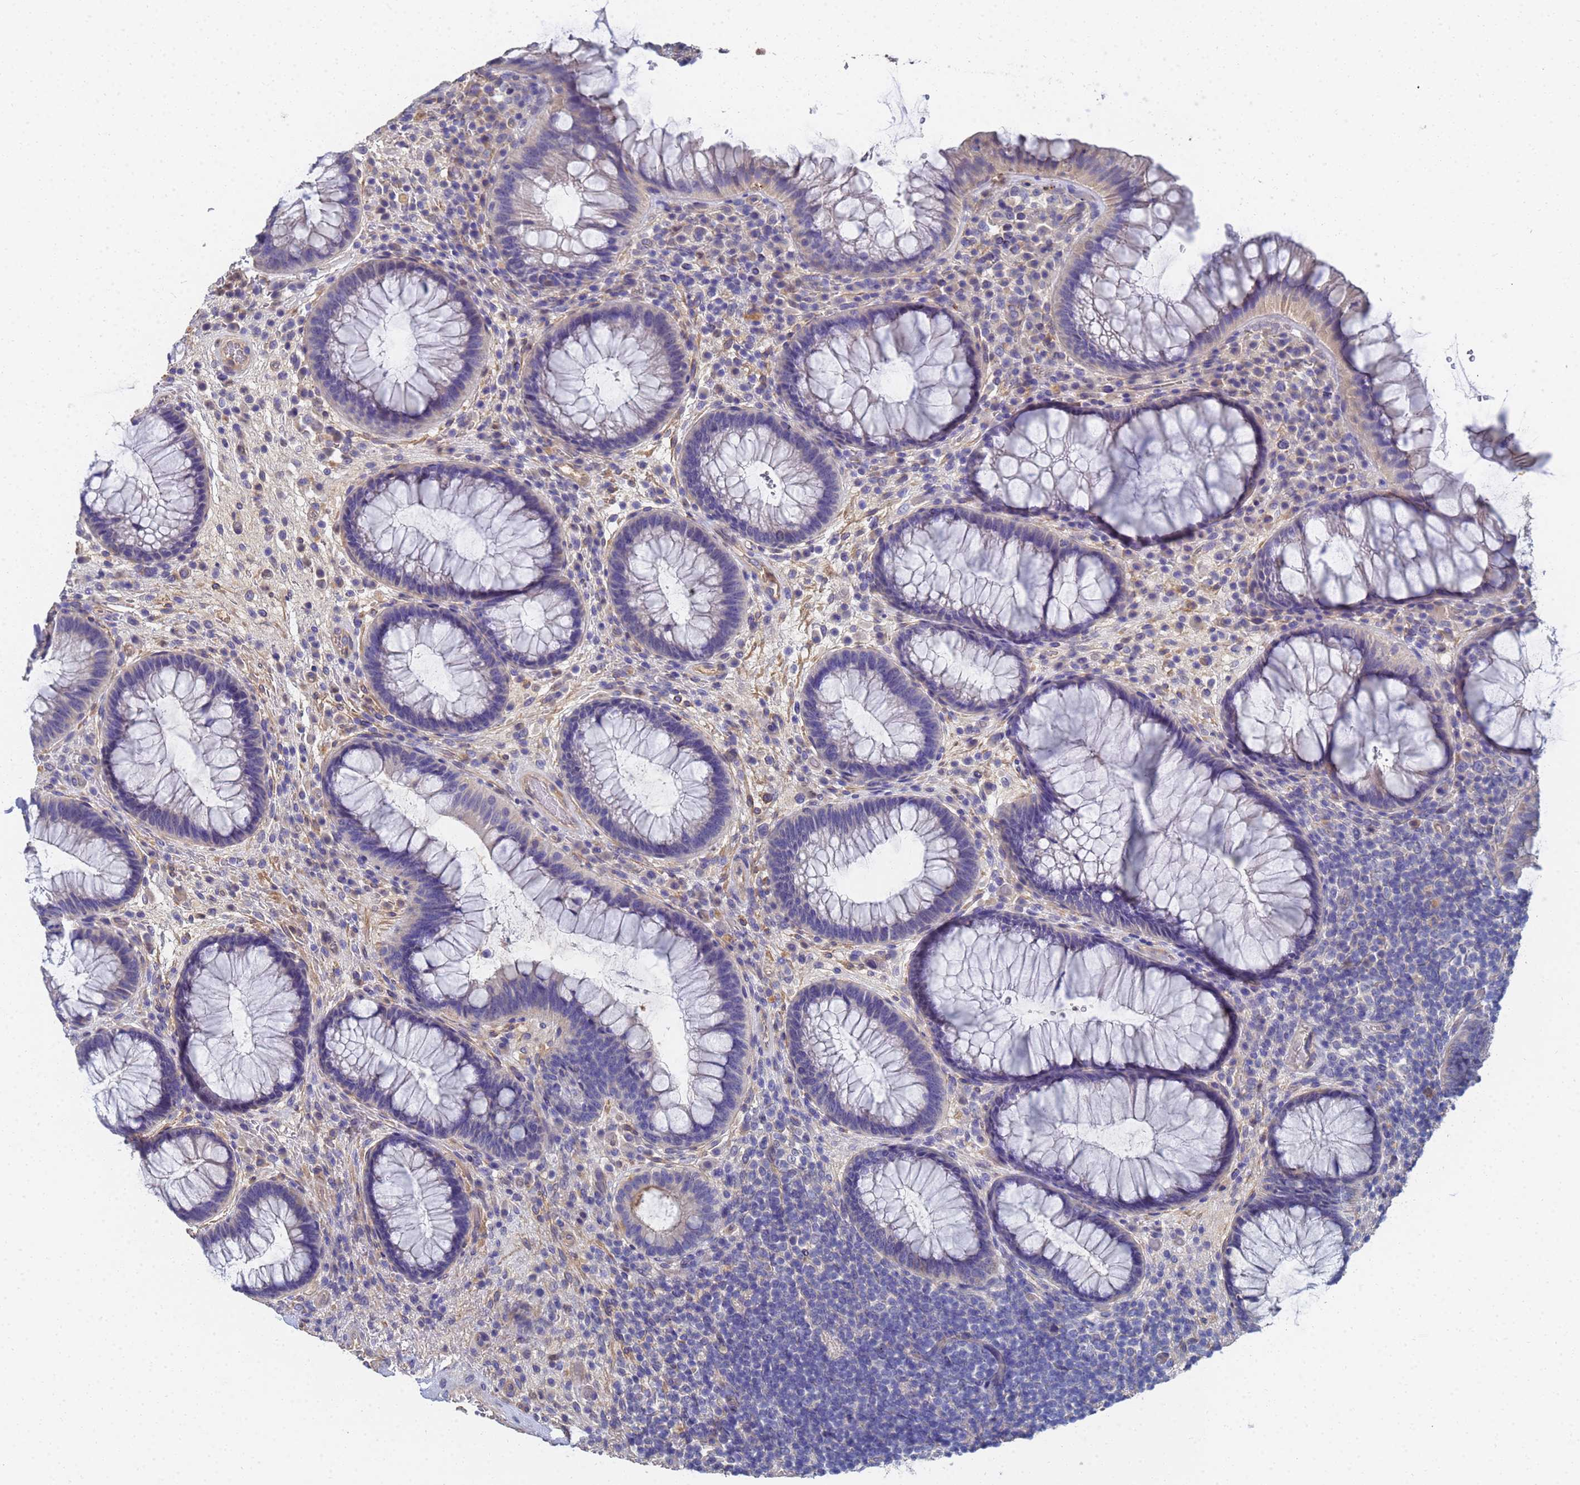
{"staining": {"intensity": "weak", "quantity": "<25%", "location": "cytoplasmic/membranous"}, "tissue": "rectum", "cell_type": "Glandular cells", "image_type": "normal", "snomed": [{"axis": "morphology", "description": "Normal tissue, NOS"}, {"axis": "topography", "description": "Rectum"}], "caption": "DAB (3,3'-diaminobenzidine) immunohistochemical staining of normal rectum shows no significant expression in glandular cells.", "gene": "LBX2", "patient": {"sex": "male", "age": 51}}